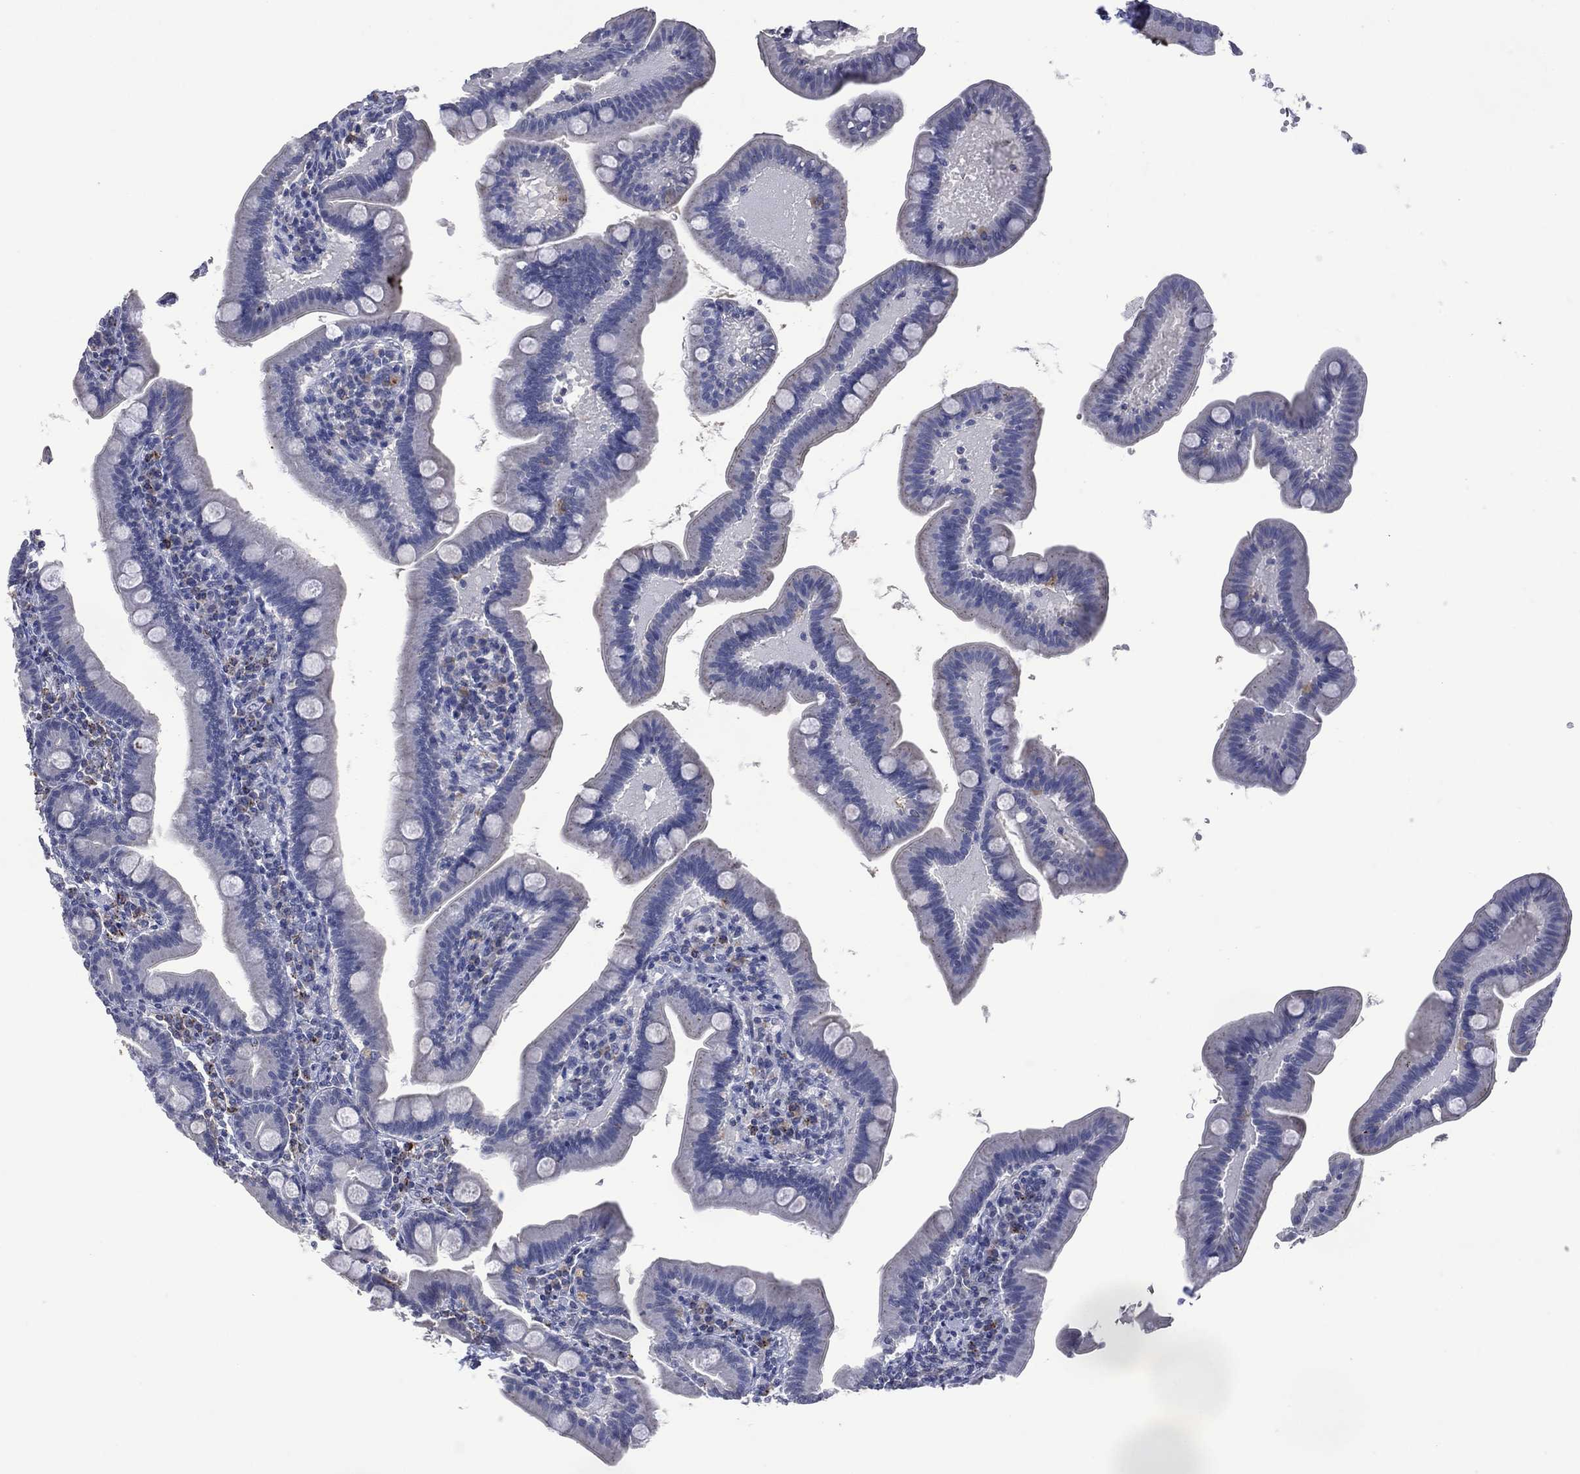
{"staining": {"intensity": "negative", "quantity": "none", "location": "none"}, "tissue": "small intestine", "cell_type": "Glandular cells", "image_type": "normal", "snomed": [{"axis": "morphology", "description": "Normal tissue, NOS"}, {"axis": "topography", "description": "Small intestine"}], "caption": "Human small intestine stained for a protein using immunohistochemistry demonstrates no expression in glandular cells.", "gene": "ASB10", "patient": {"sex": "male", "age": 66}}